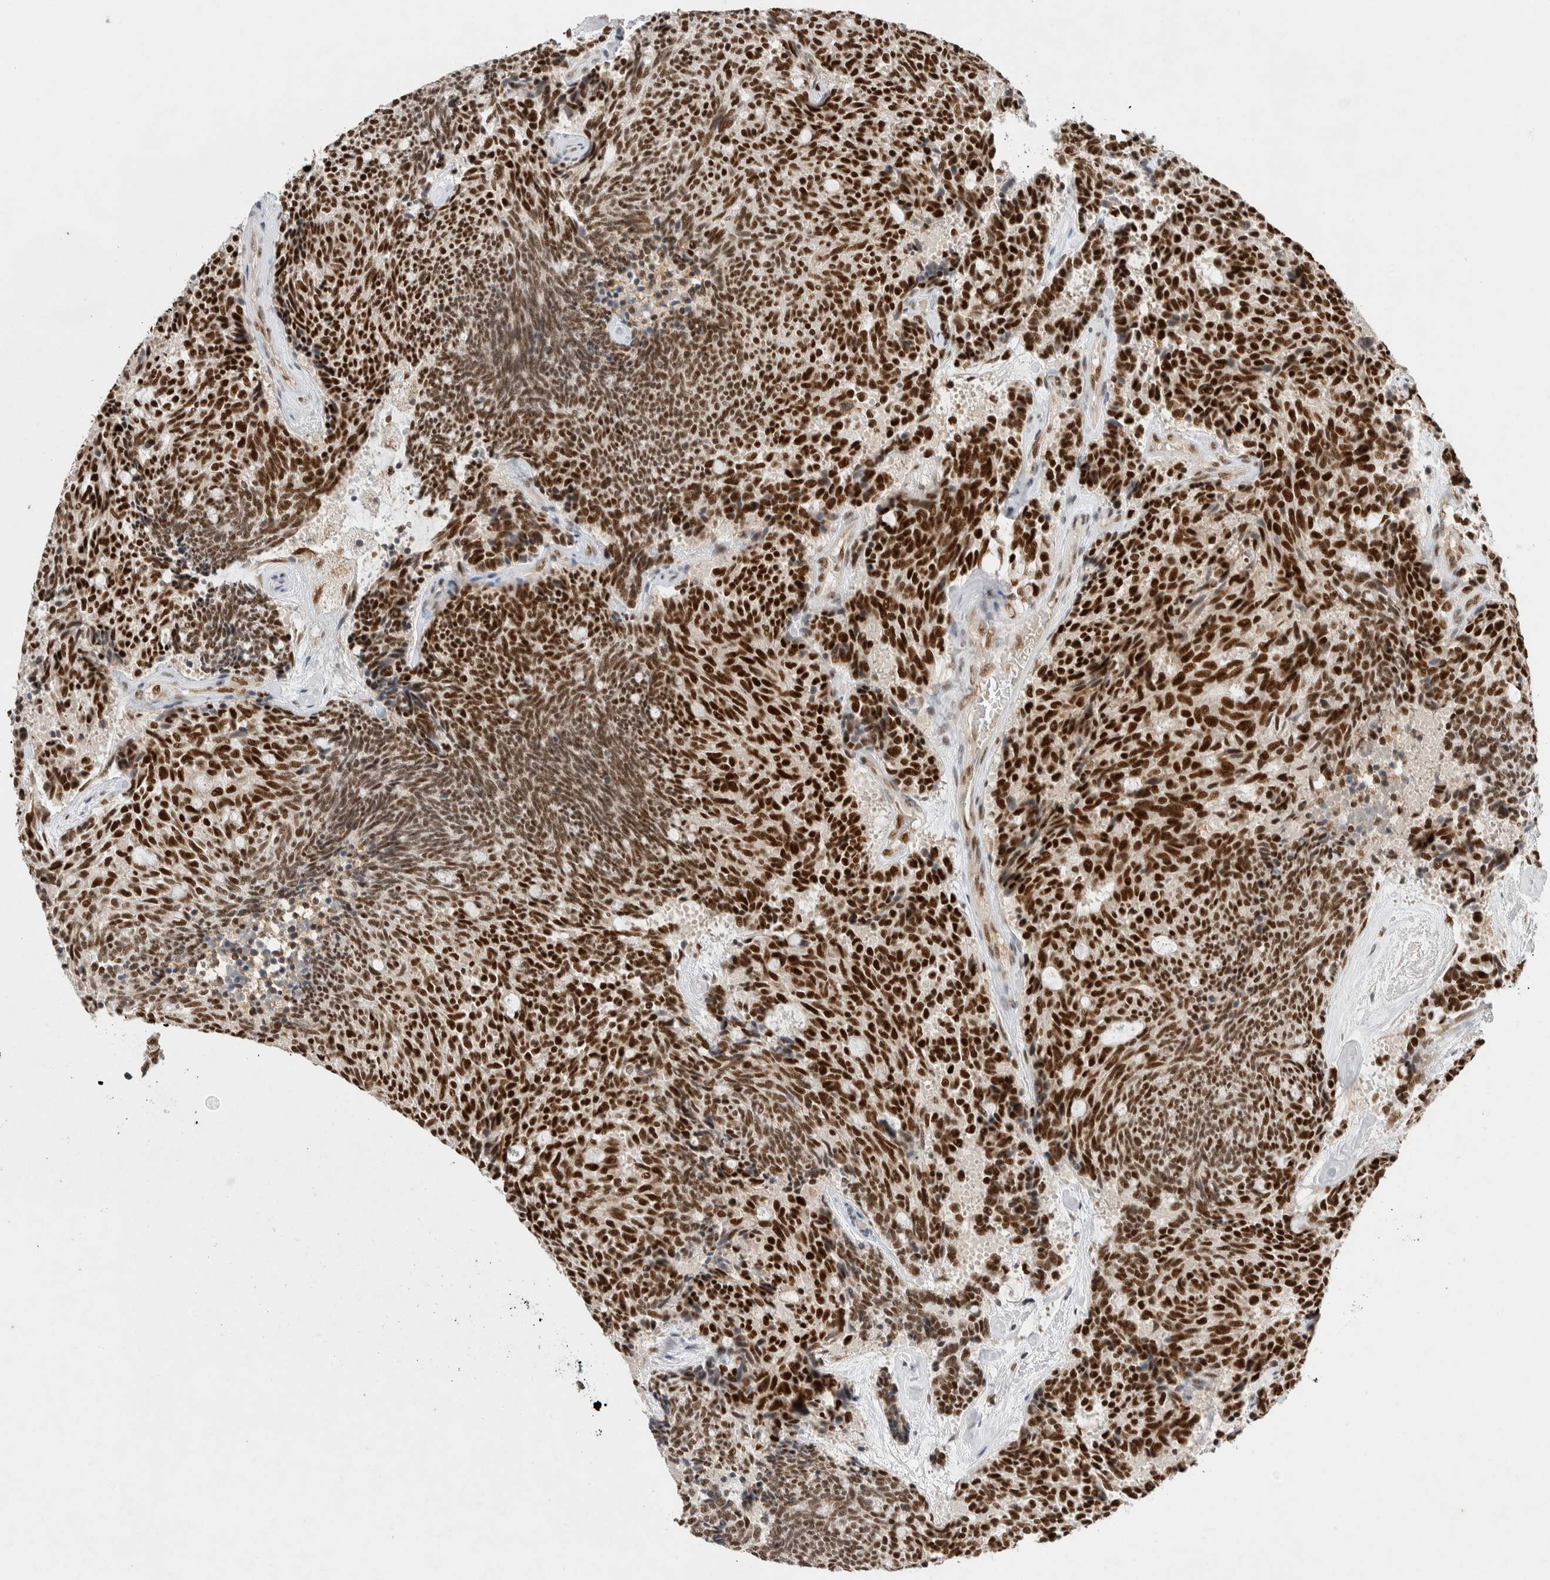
{"staining": {"intensity": "strong", "quantity": ">75%", "location": "nuclear"}, "tissue": "carcinoid", "cell_type": "Tumor cells", "image_type": "cancer", "snomed": [{"axis": "morphology", "description": "Carcinoid, malignant, NOS"}, {"axis": "topography", "description": "Pancreas"}], "caption": "This is an image of IHC staining of carcinoid (malignant), which shows strong positivity in the nuclear of tumor cells.", "gene": "DDX42", "patient": {"sex": "female", "age": 54}}